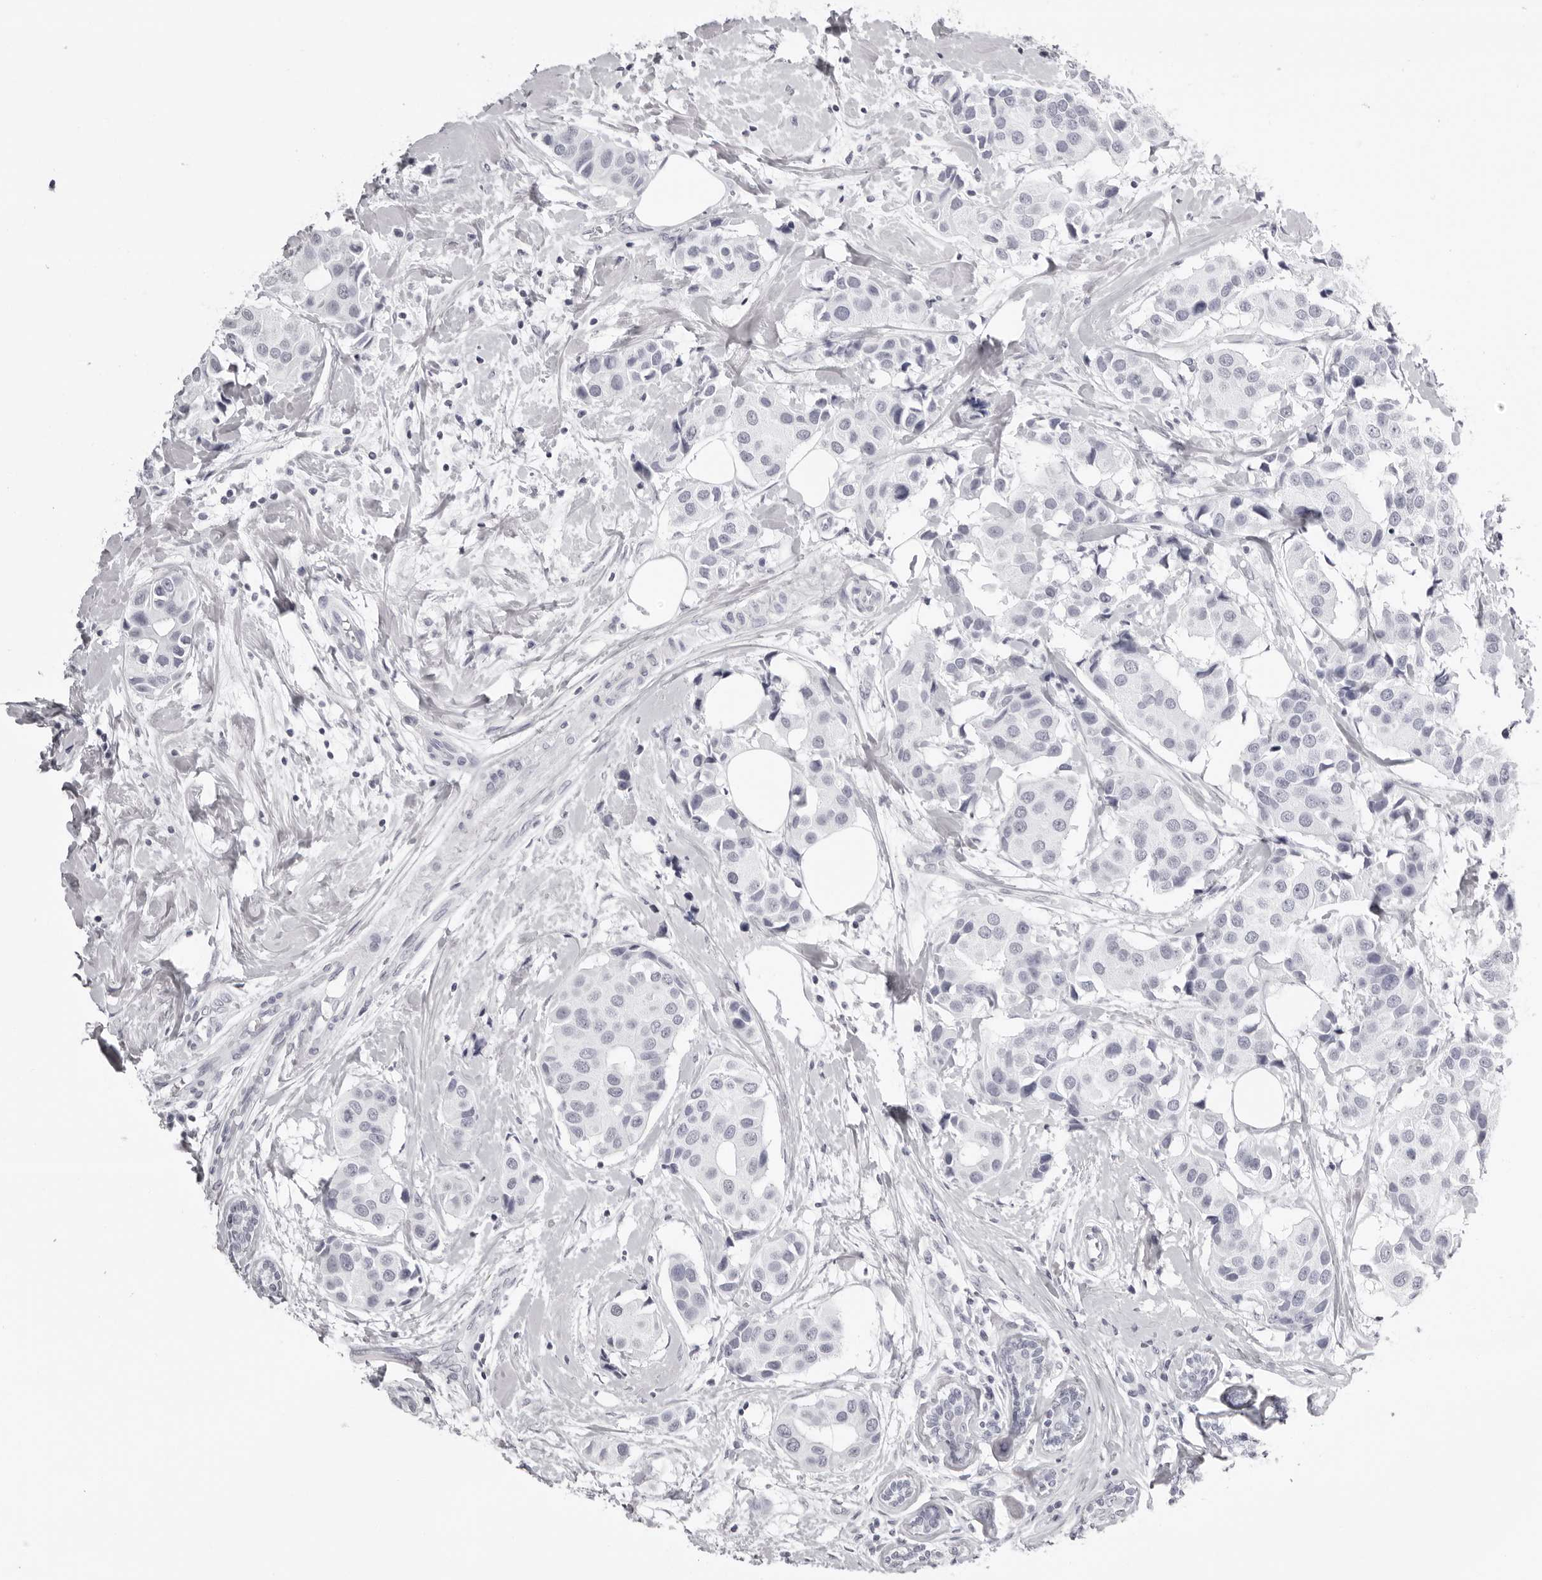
{"staining": {"intensity": "negative", "quantity": "none", "location": "none"}, "tissue": "breast cancer", "cell_type": "Tumor cells", "image_type": "cancer", "snomed": [{"axis": "morphology", "description": "Normal tissue, NOS"}, {"axis": "morphology", "description": "Duct carcinoma"}, {"axis": "topography", "description": "Breast"}], "caption": "The histopathology image exhibits no staining of tumor cells in breast invasive ductal carcinoma. The staining is performed using DAB brown chromogen with nuclei counter-stained in using hematoxylin.", "gene": "CST1", "patient": {"sex": "female", "age": 39}}